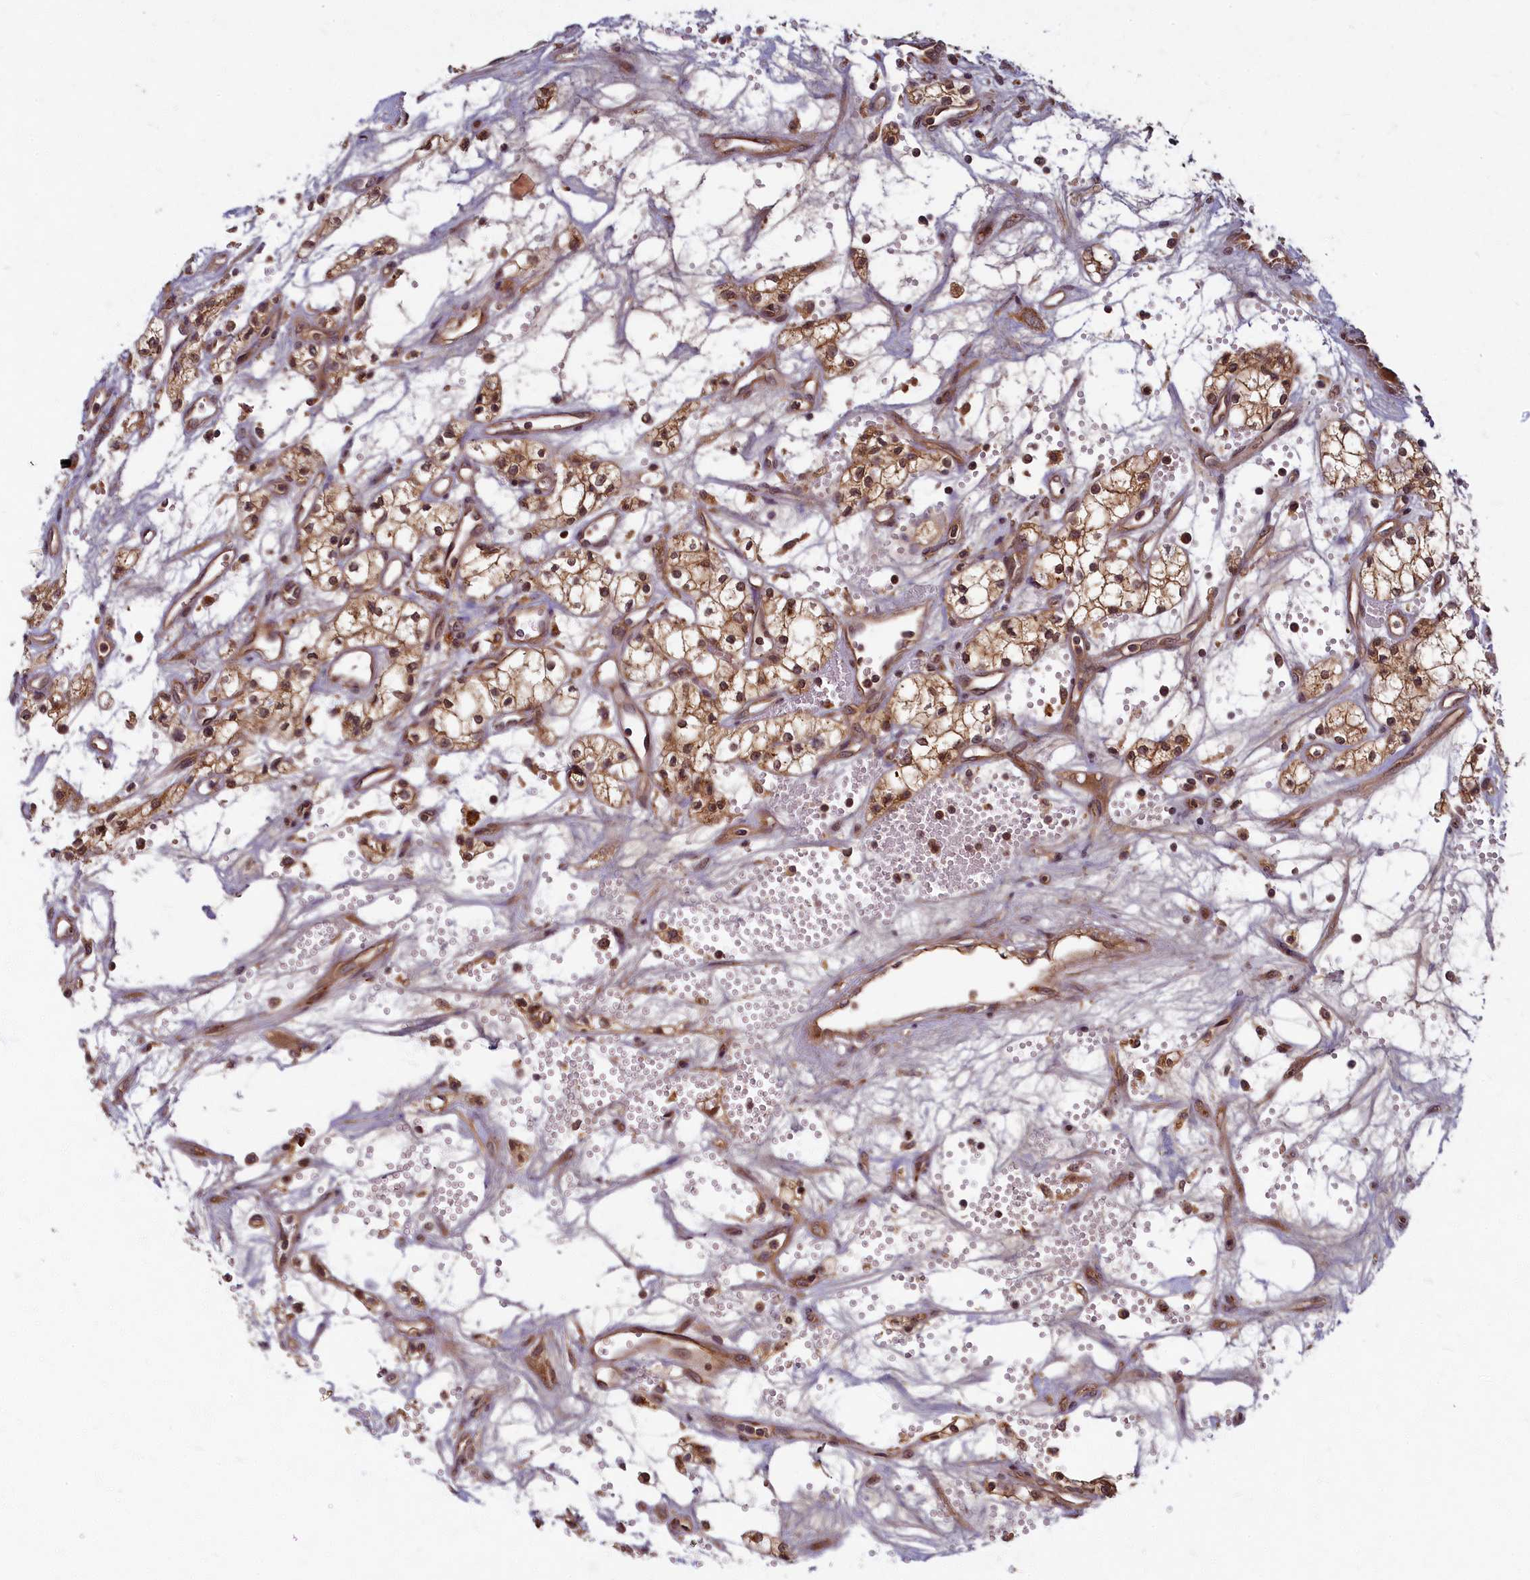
{"staining": {"intensity": "moderate", "quantity": ">75%", "location": "cytoplasmic/membranous,nuclear"}, "tissue": "renal cancer", "cell_type": "Tumor cells", "image_type": "cancer", "snomed": [{"axis": "morphology", "description": "Adenocarcinoma, NOS"}, {"axis": "topography", "description": "Kidney"}], "caption": "Renal cancer was stained to show a protein in brown. There is medium levels of moderate cytoplasmic/membranous and nuclear staining in approximately >75% of tumor cells. The staining is performed using DAB (3,3'-diaminobenzidine) brown chromogen to label protein expression. The nuclei are counter-stained blue using hematoxylin.", "gene": "BICD1", "patient": {"sex": "male", "age": 59}}